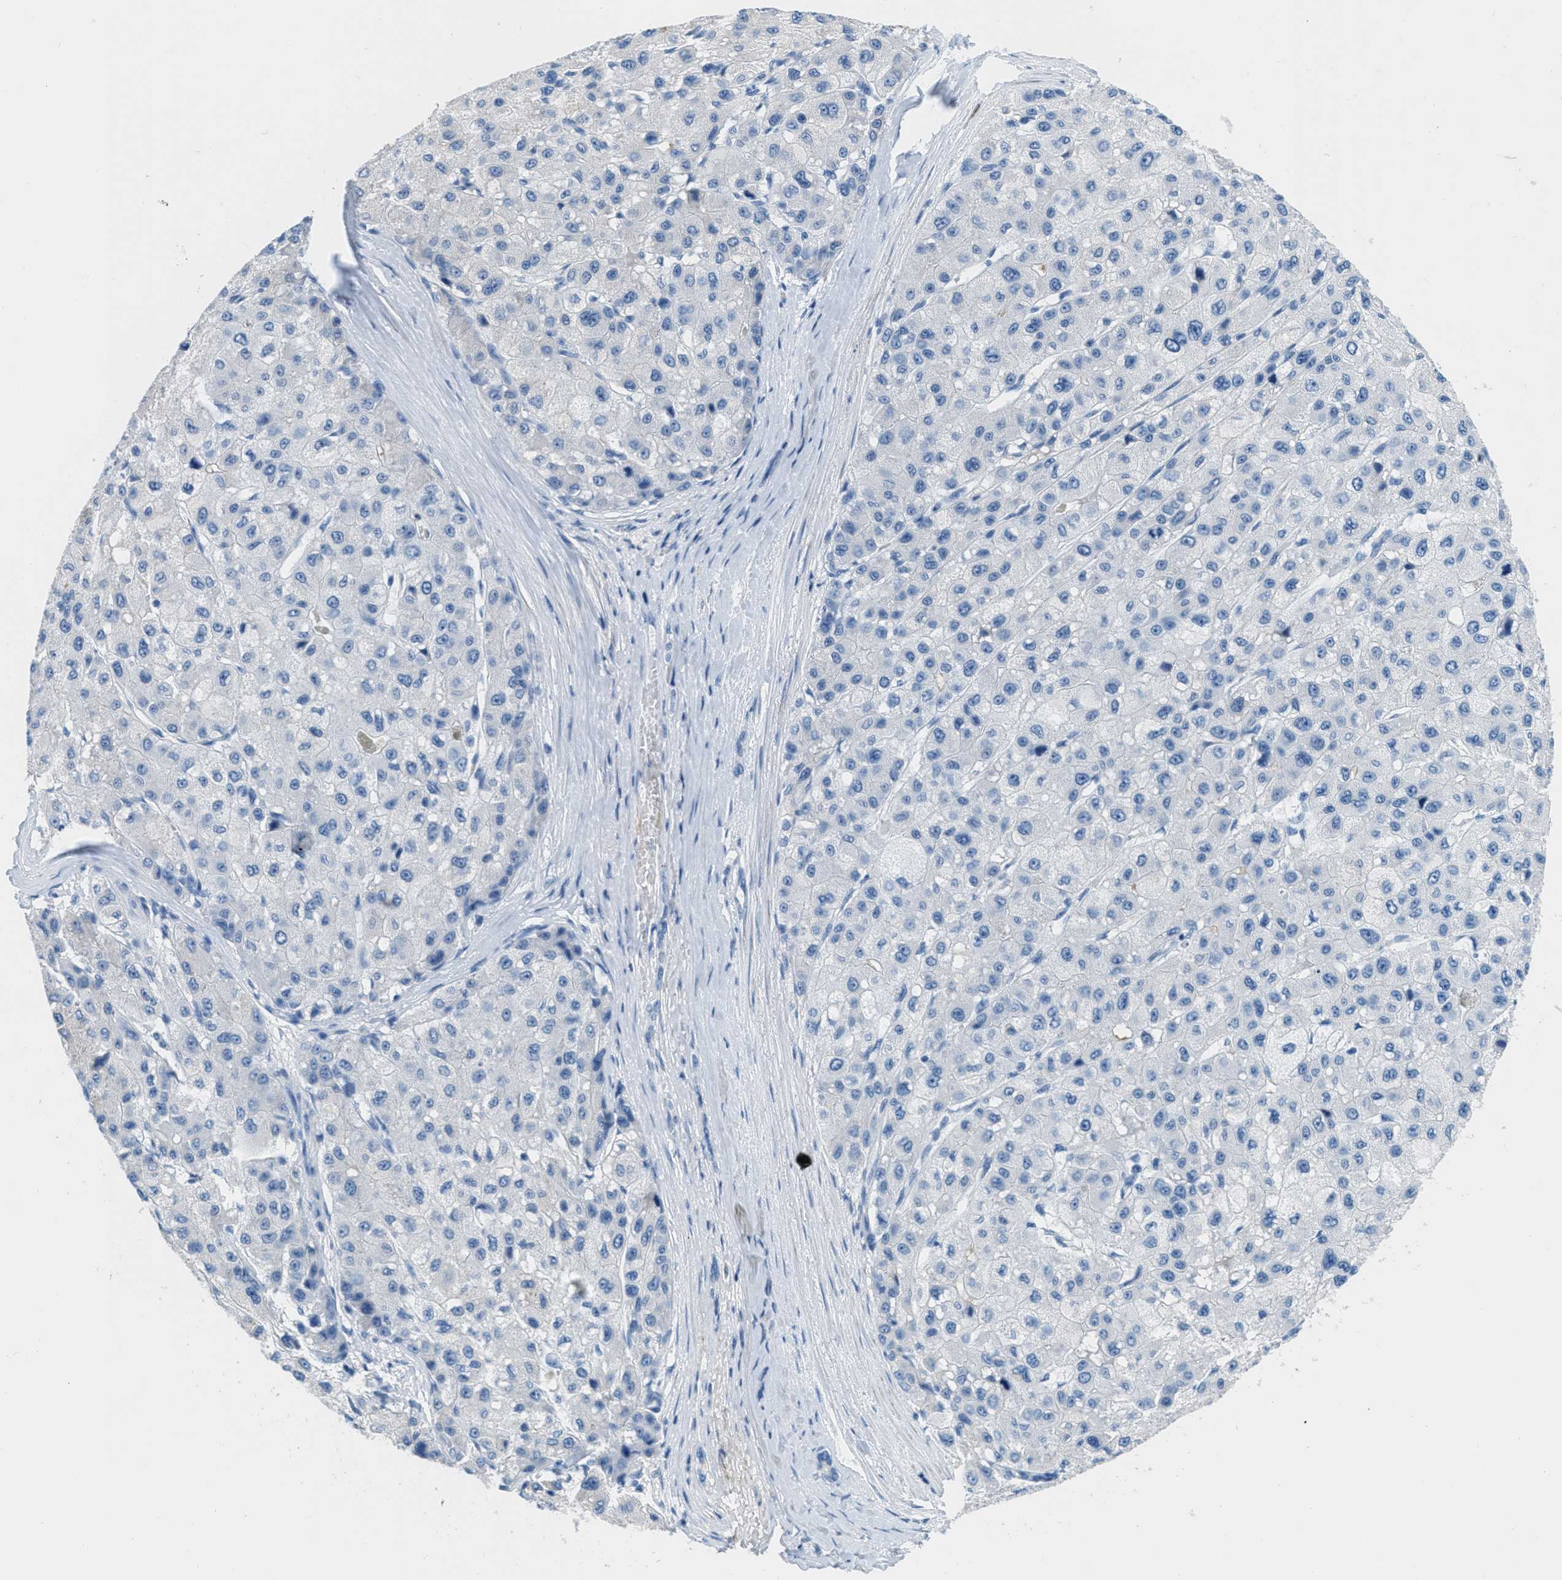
{"staining": {"intensity": "negative", "quantity": "none", "location": "none"}, "tissue": "liver cancer", "cell_type": "Tumor cells", "image_type": "cancer", "snomed": [{"axis": "morphology", "description": "Carcinoma, Hepatocellular, NOS"}, {"axis": "topography", "description": "Liver"}], "caption": "Histopathology image shows no protein staining in tumor cells of liver hepatocellular carcinoma tissue.", "gene": "MGARP", "patient": {"sex": "male", "age": 80}}